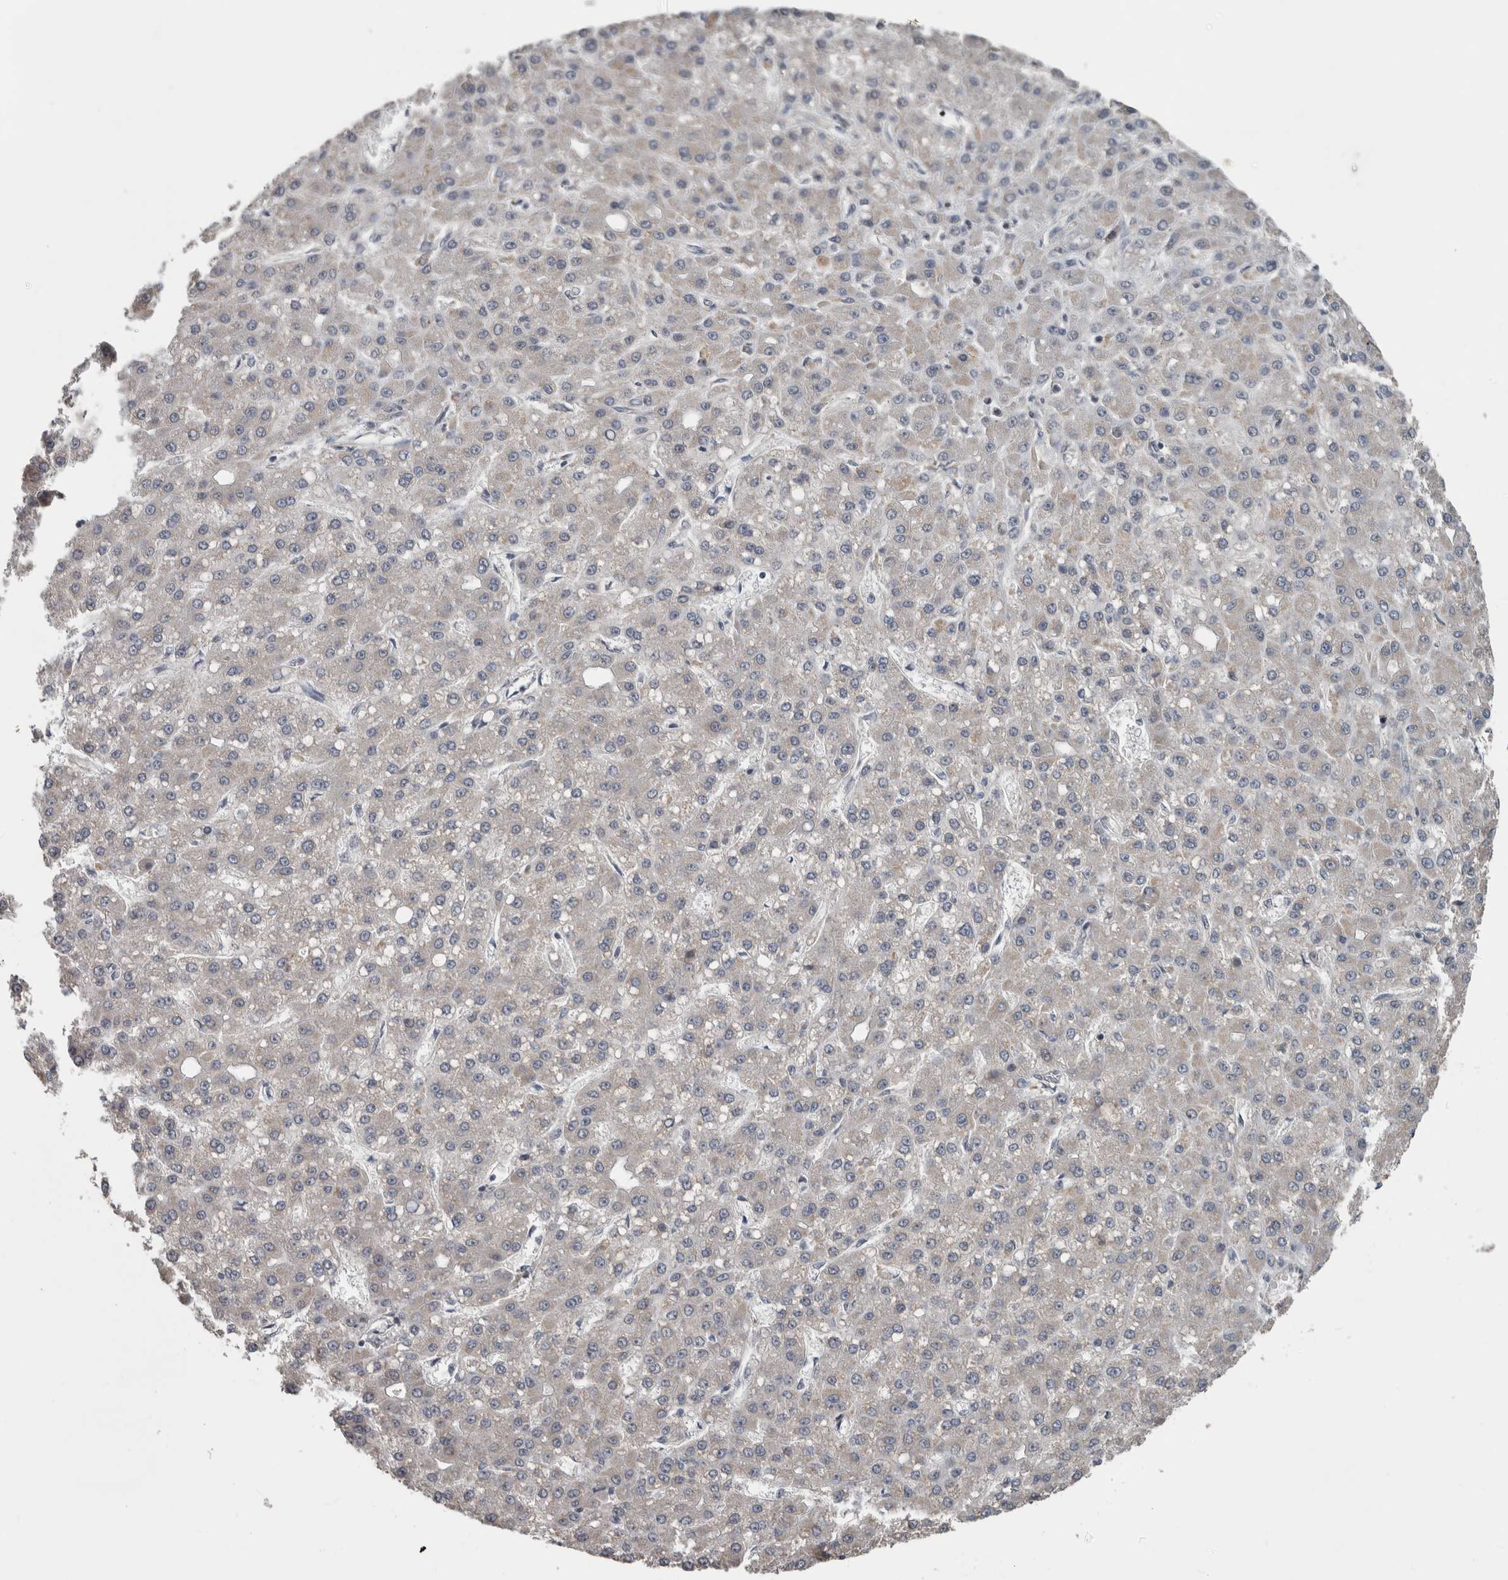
{"staining": {"intensity": "negative", "quantity": "none", "location": "none"}, "tissue": "liver cancer", "cell_type": "Tumor cells", "image_type": "cancer", "snomed": [{"axis": "morphology", "description": "Carcinoma, Hepatocellular, NOS"}, {"axis": "topography", "description": "Liver"}], "caption": "This histopathology image is of liver cancer stained with immunohistochemistry (IHC) to label a protein in brown with the nuclei are counter-stained blue. There is no expression in tumor cells.", "gene": "ENY2", "patient": {"sex": "male", "age": 67}}